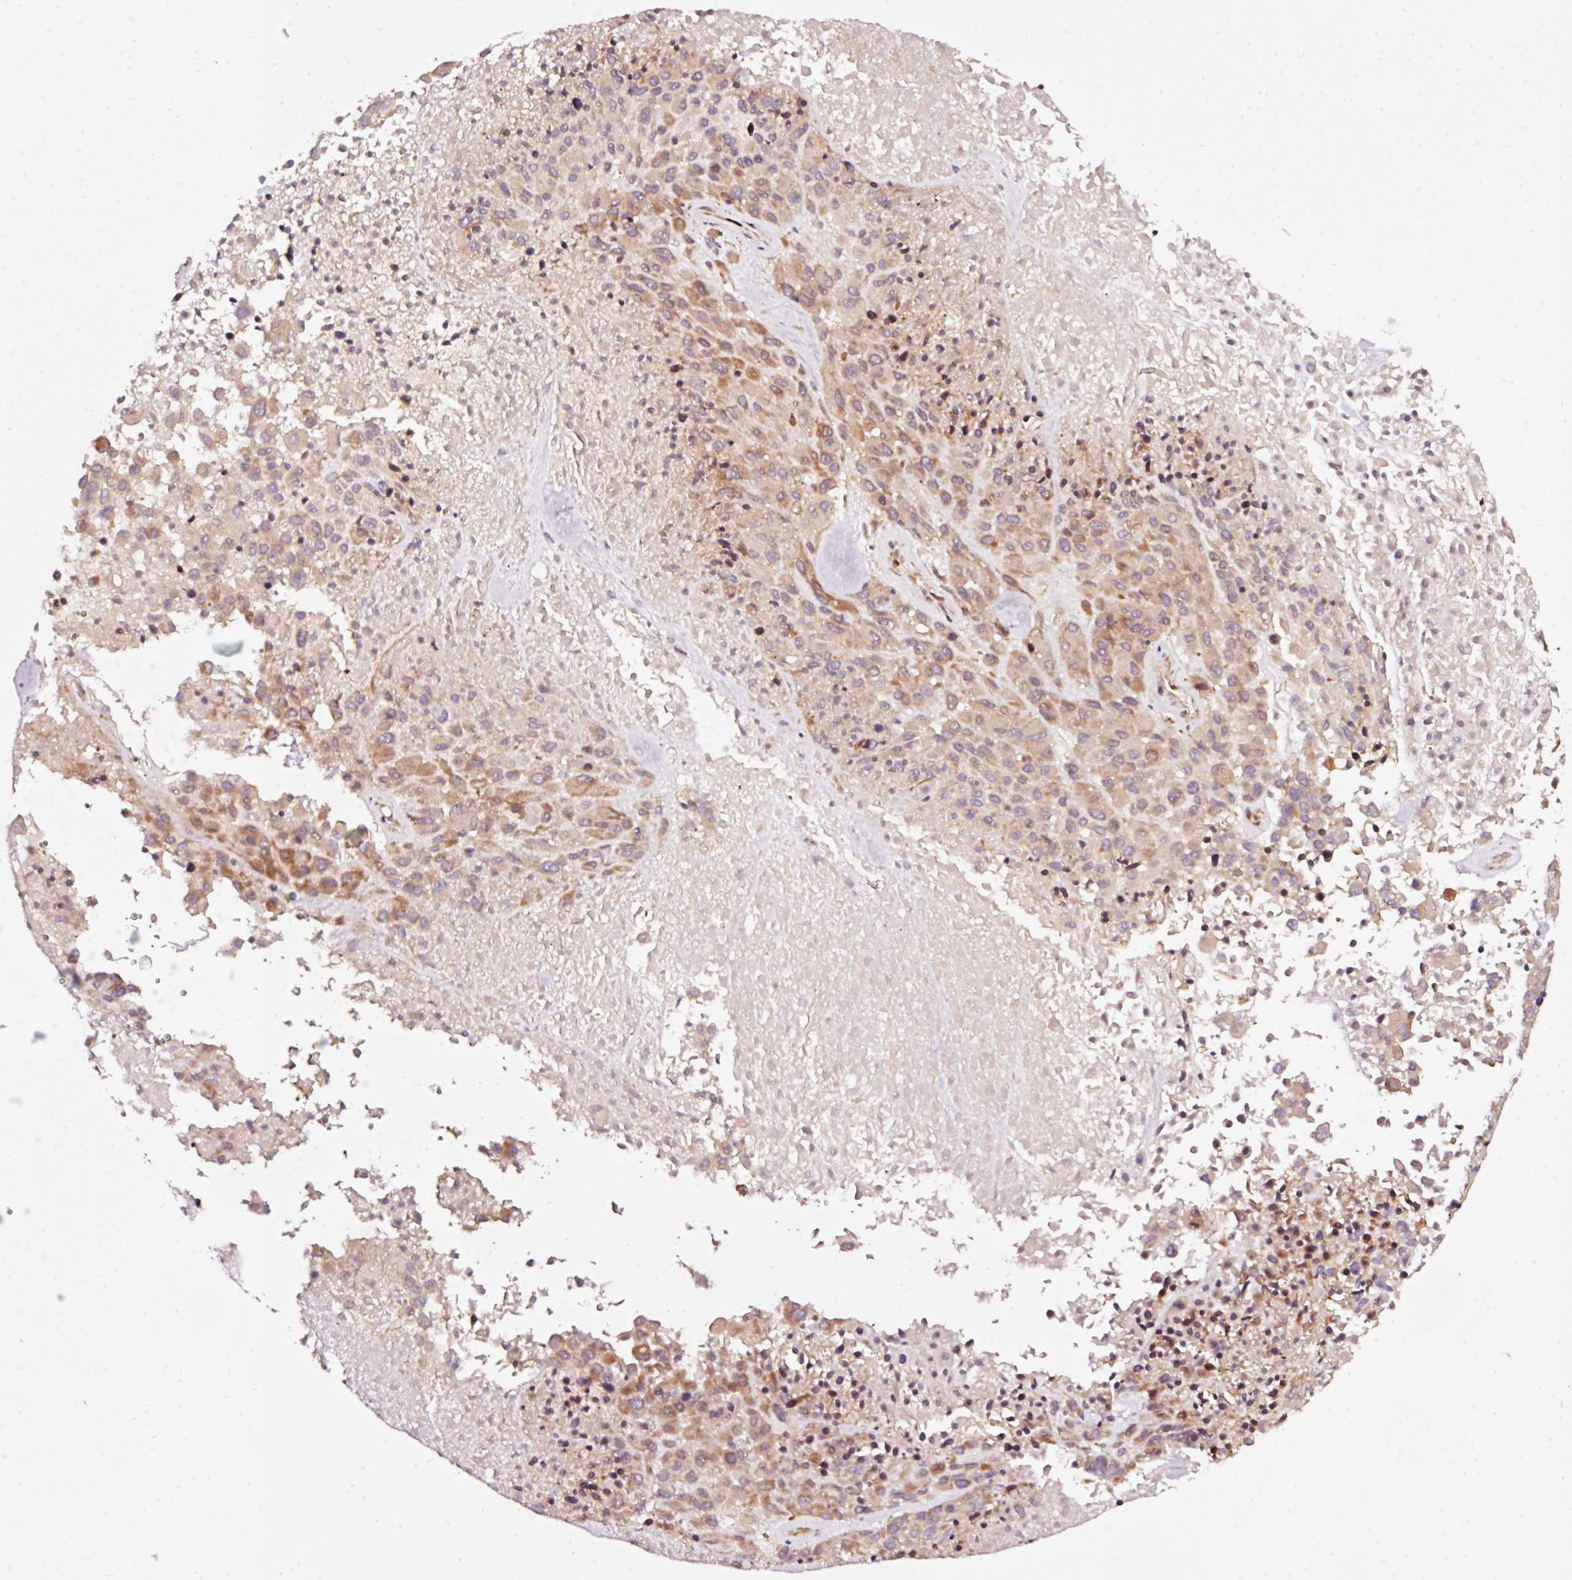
{"staining": {"intensity": "moderate", "quantity": ">75%", "location": "cytoplasmic/membranous"}, "tissue": "melanoma", "cell_type": "Tumor cells", "image_type": "cancer", "snomed": [{"axis": "morphology", "description": "Malignant melanoma, Metastatic site"}, {"axis": "topography", "description": "Skin"}], "caption": "Malignant melanoma (metastatic site) tissue demonstrates moderate cytoplasmic/membranous expression in approximately >75% of tumor cells, visualized by immunohistochemistry.", "gene": "NAPA", "patient": {"sex": "female", "age": 81}}